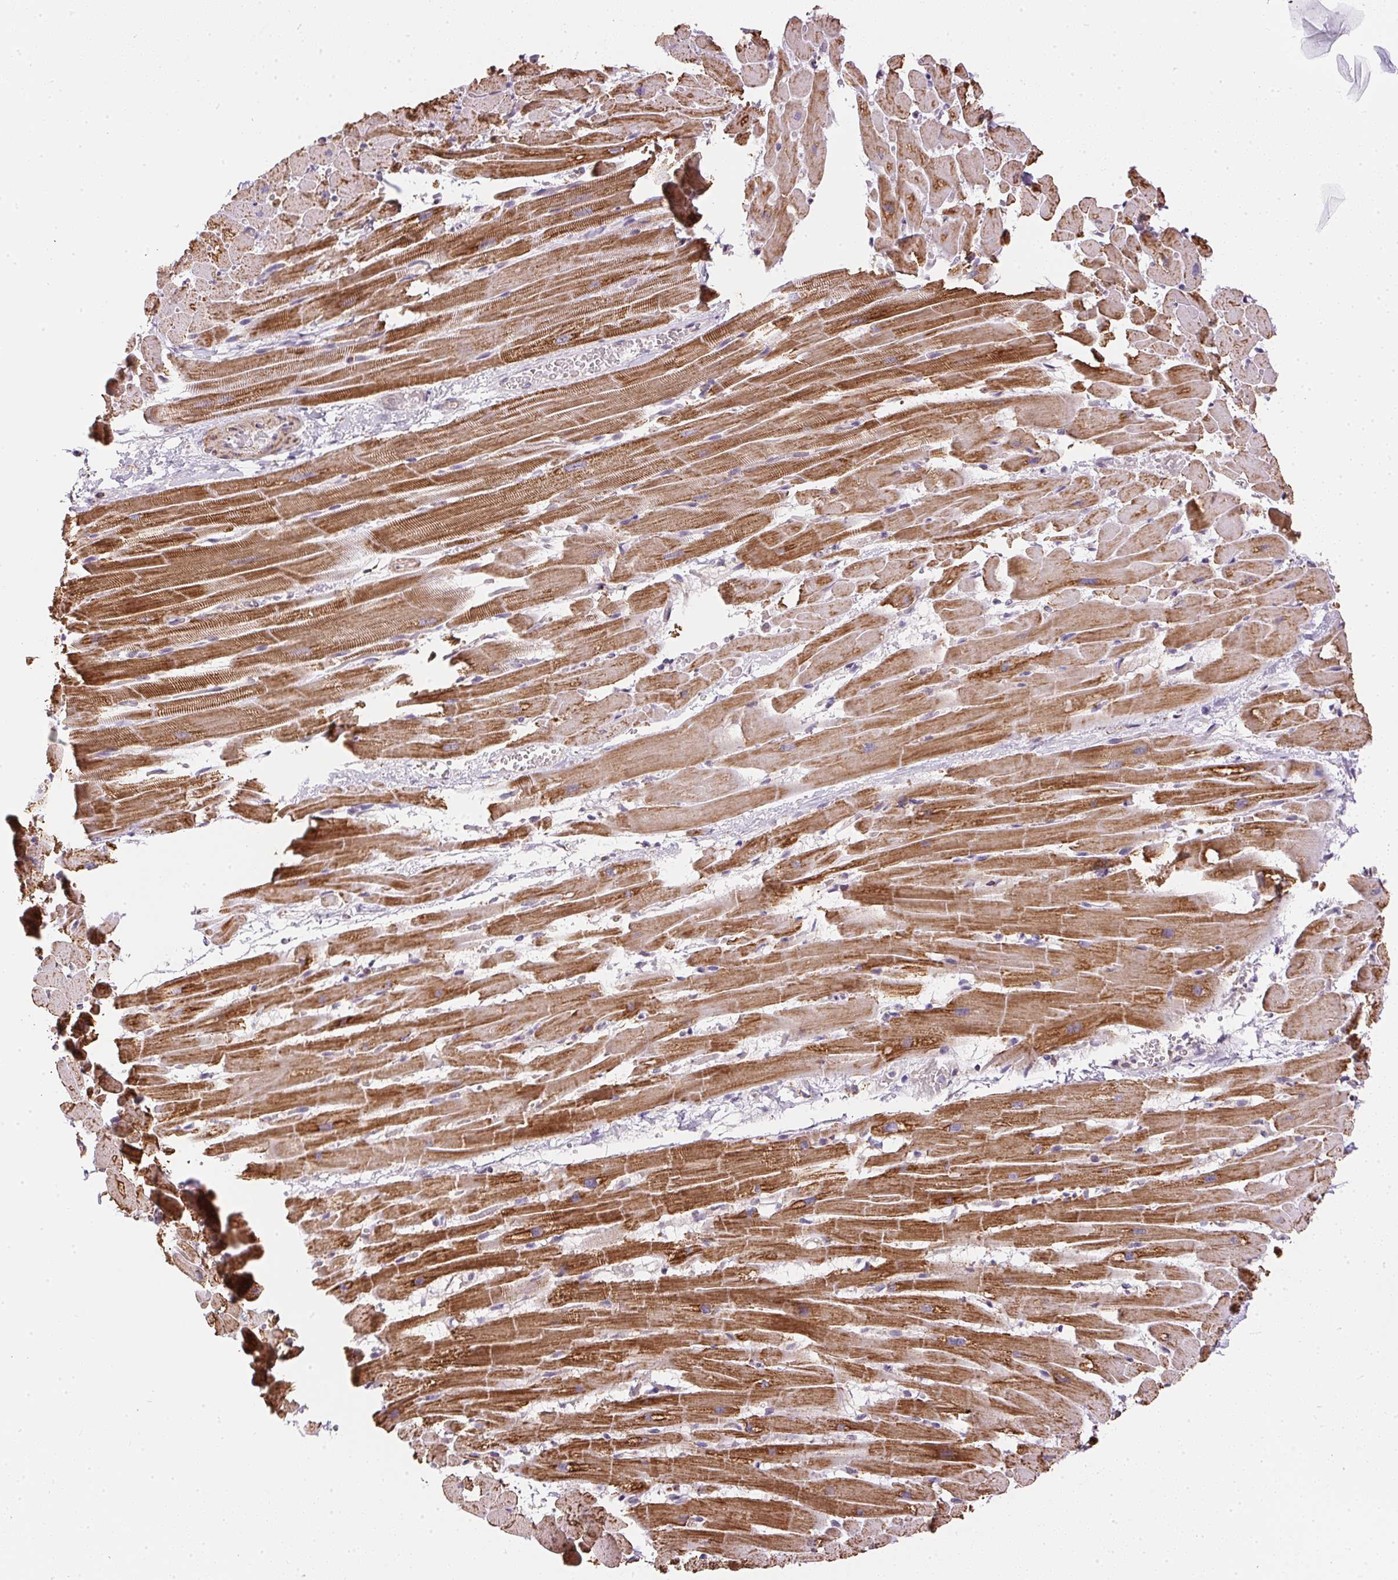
{"staining": {"intensity": "strong", "quantity": ">75%", "location": "cytoplasmic/membranous"}, "tissue": "heart muscle", "cell_type": "Cardiomyocytes", "image_type": "normal", "snomed": [{"axis": "morphology", "description": "Normal tissue, NOS"}, {"axis": "topography", "description": "Heart"}], "caption": "Heart muscle stained with DAB (3,3'-diaminobenzidine) immunohistochemistry shows high levels of strong cytoplasmic/membranous expression in about >75% of cardiomyocytes.", "gene": "MAPK11", "patient": {"sex": "male", "age": 37}}